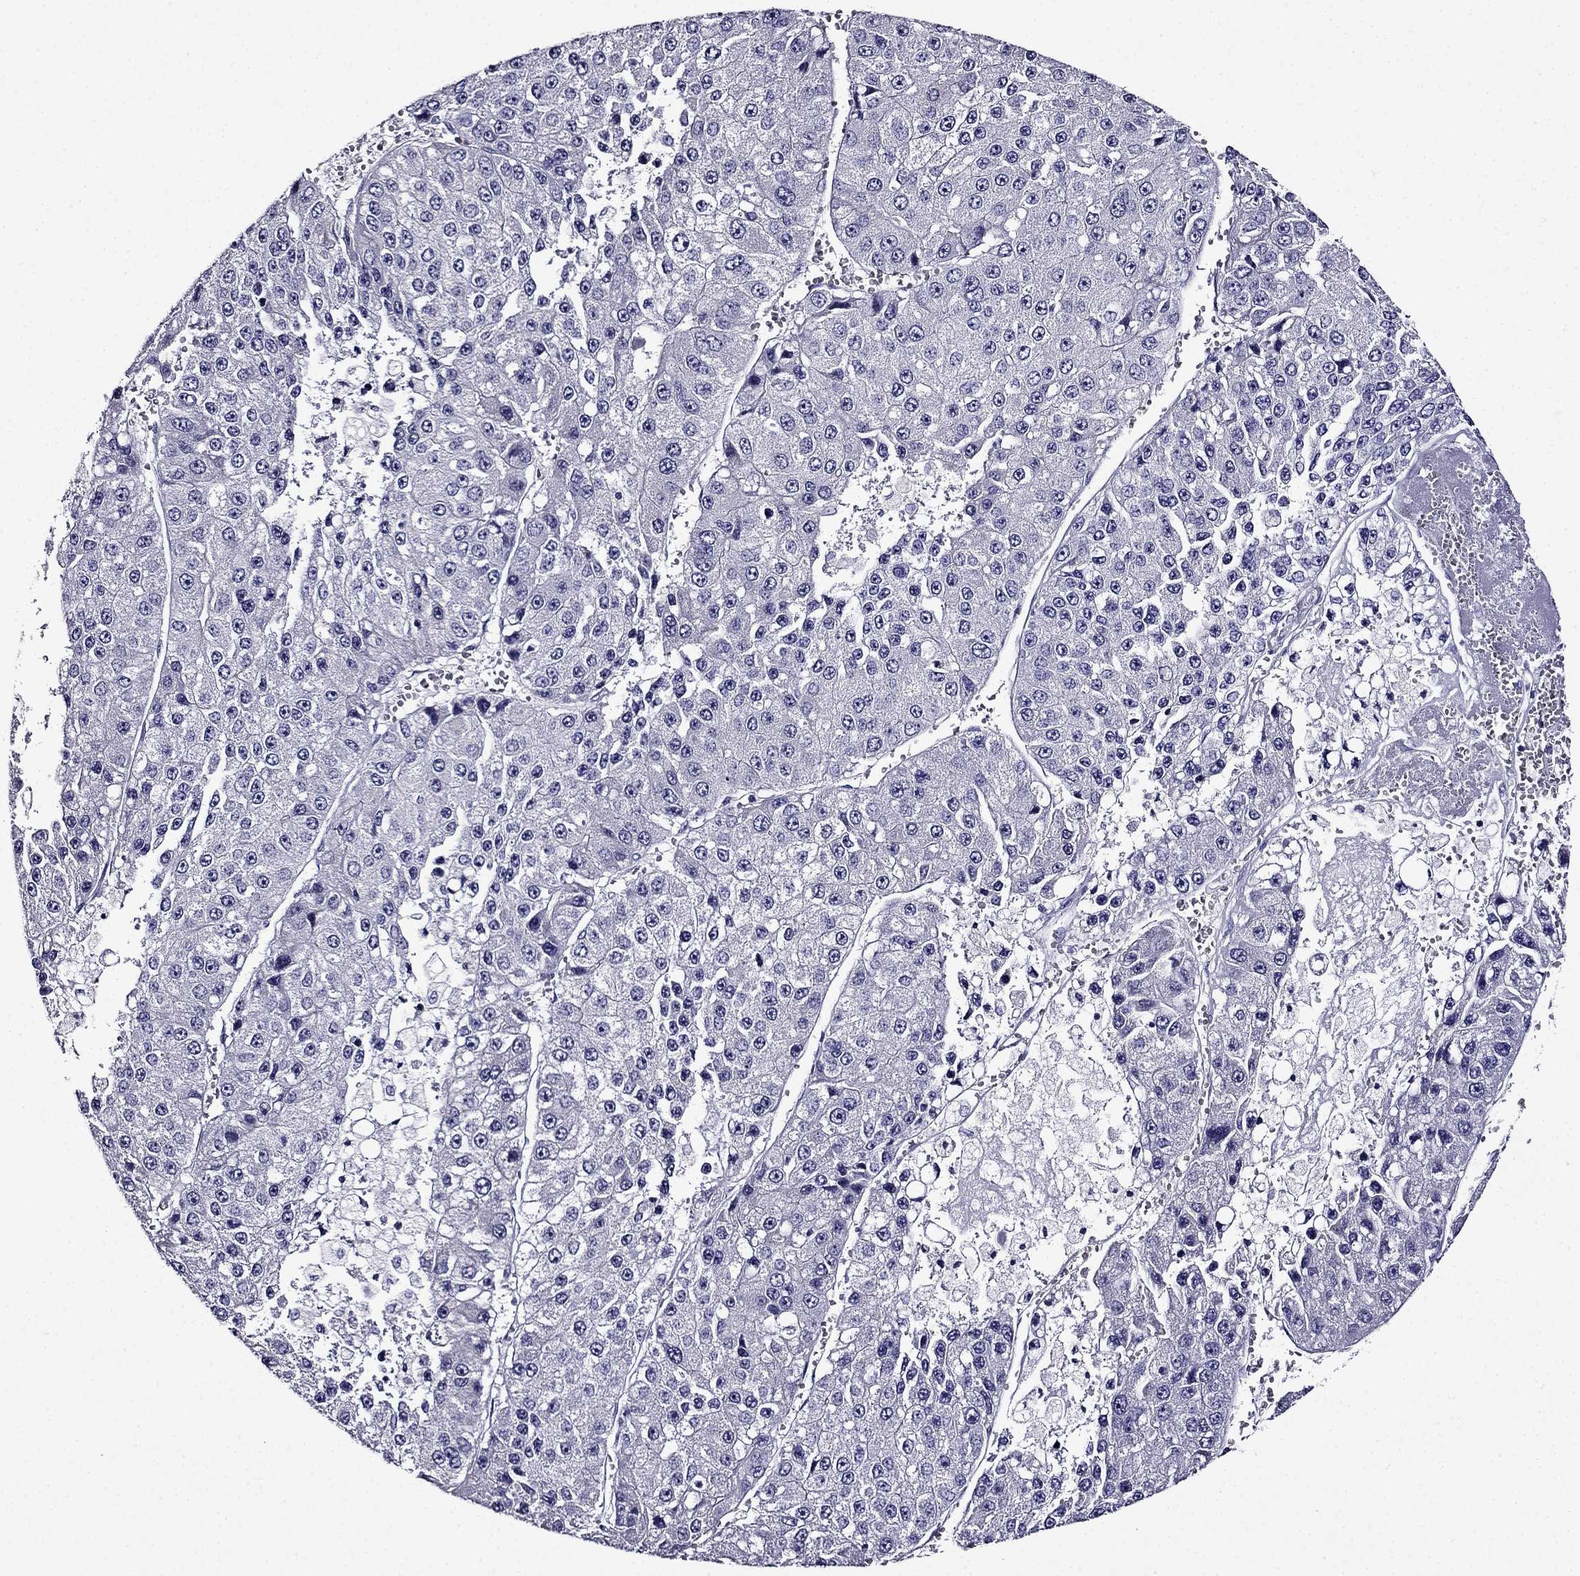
{"staining": {"intensity": "negative", "quantity": "none", "location": "none"}, "tissue": "liver cancer", "cell_type": "Tumor cells", "image_type": "cancer", "snomed": [{"axis": "morphology", "description": "Carcinoma, Hepatocellular, NOS"}, {"axis": "topography", "description": "Liver"}], "caption": "Immunohistochemistry histopathology image of neoplastic tissue: human hepatocellular carcinoma (liver) stained with DAB (3,3'-diaminobenzidine) shows no significant protein expression in tumor cells.", "gene": "TMEM266", "patient": {"sex": "female", "age": 73}}